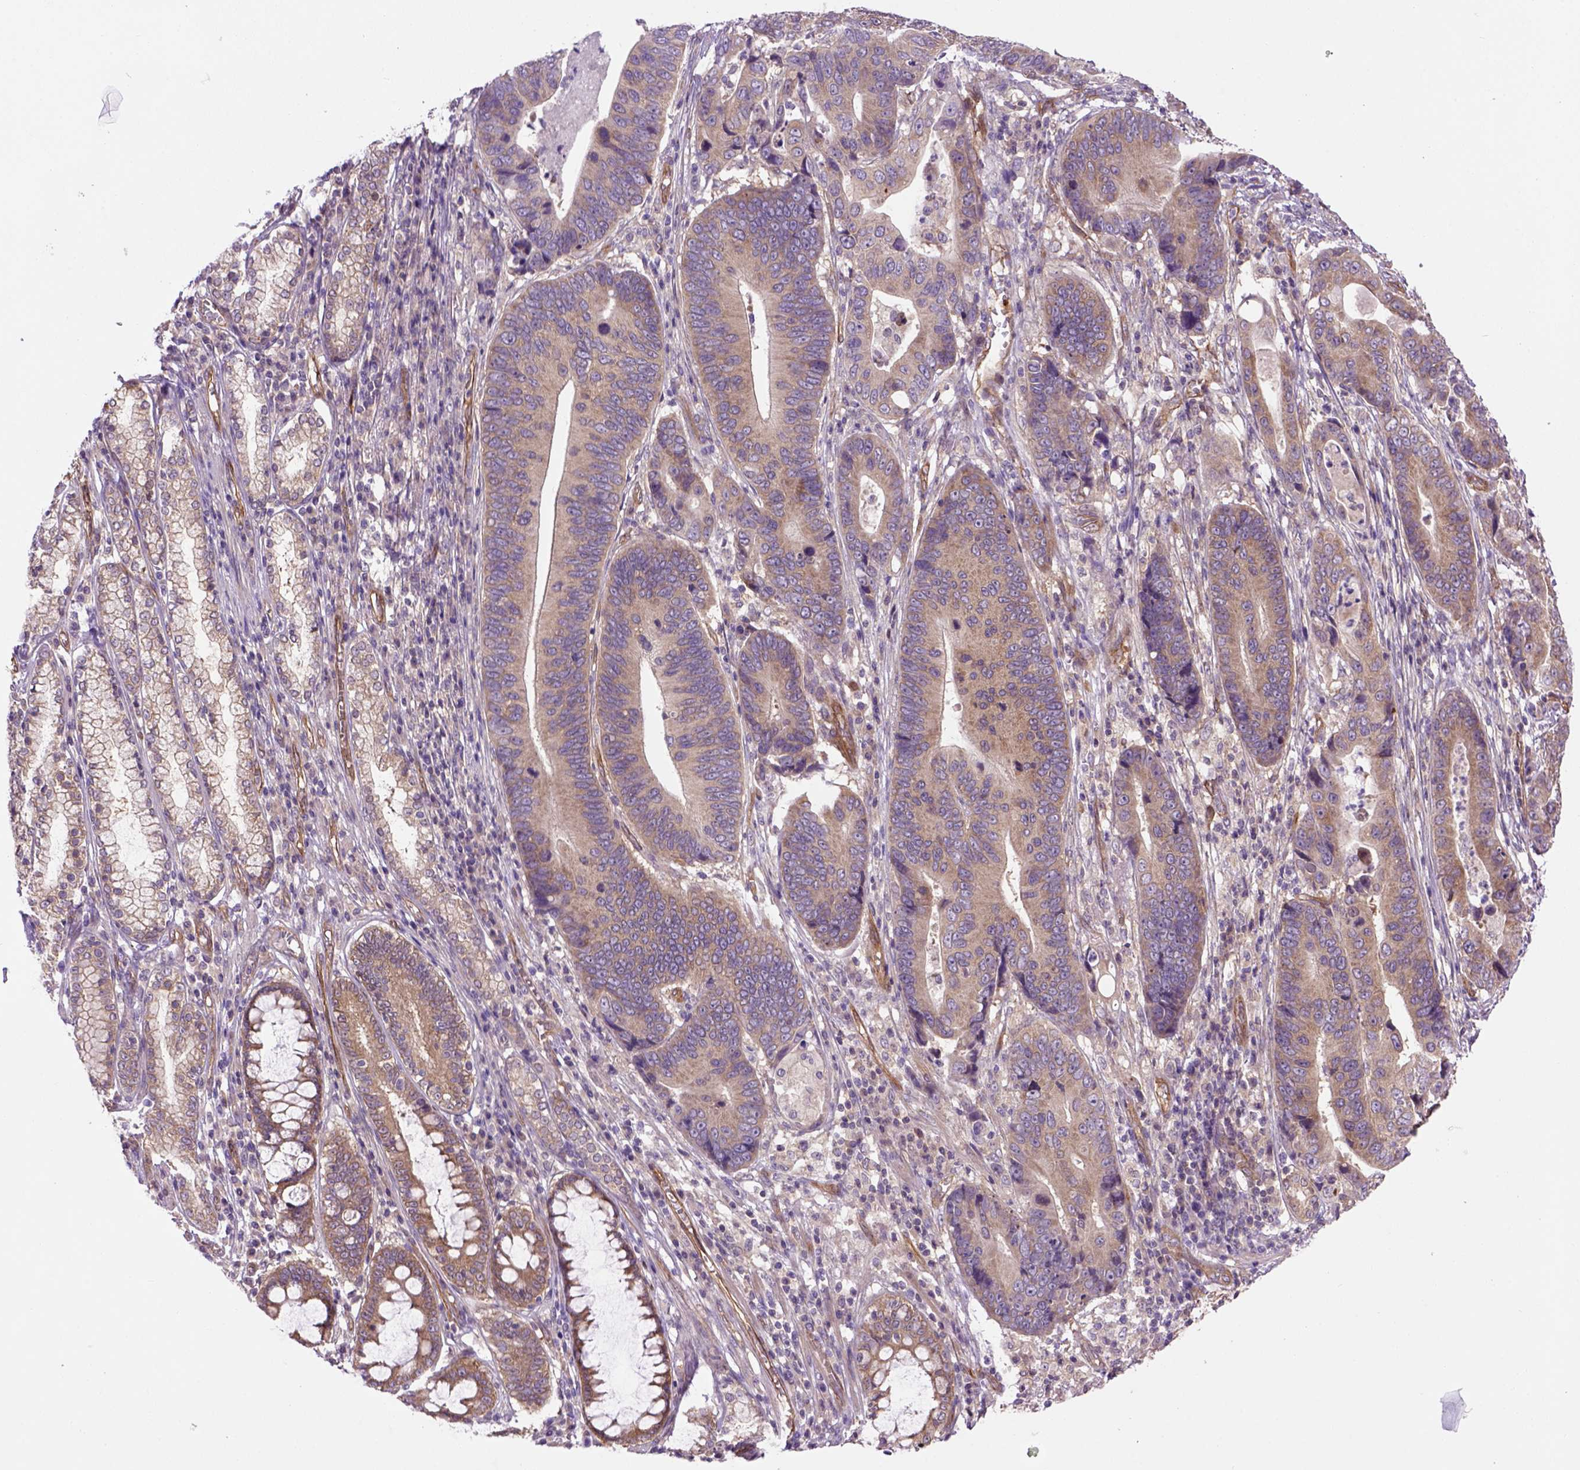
{"staining": {"intensity": "moderate", "quantity": ">75%", "location": "cytoplasmic/membranous"}, "tissue": "stomach cancer", "cell_type": "Tumor cells", "image_type": "cancer", "snomed": [{"axis": "morphology", "description": "Adenocarcinoma, NOS"}, {"axis": "topography", "description": "Stomach"}], "caption": "Immunohistochemistry histopathology image of neoplastic tissue: stomach cancer (adenocarcinoma) stained using IHC shows medium levels of moderate protein expression localized specifically in the cytoplasmic/membranous of tumor cells, appearing as a cytoplasmic/membranous brown color.", "gene": "CASKIN2", "patient": {"sex": "male", "age": 84}}